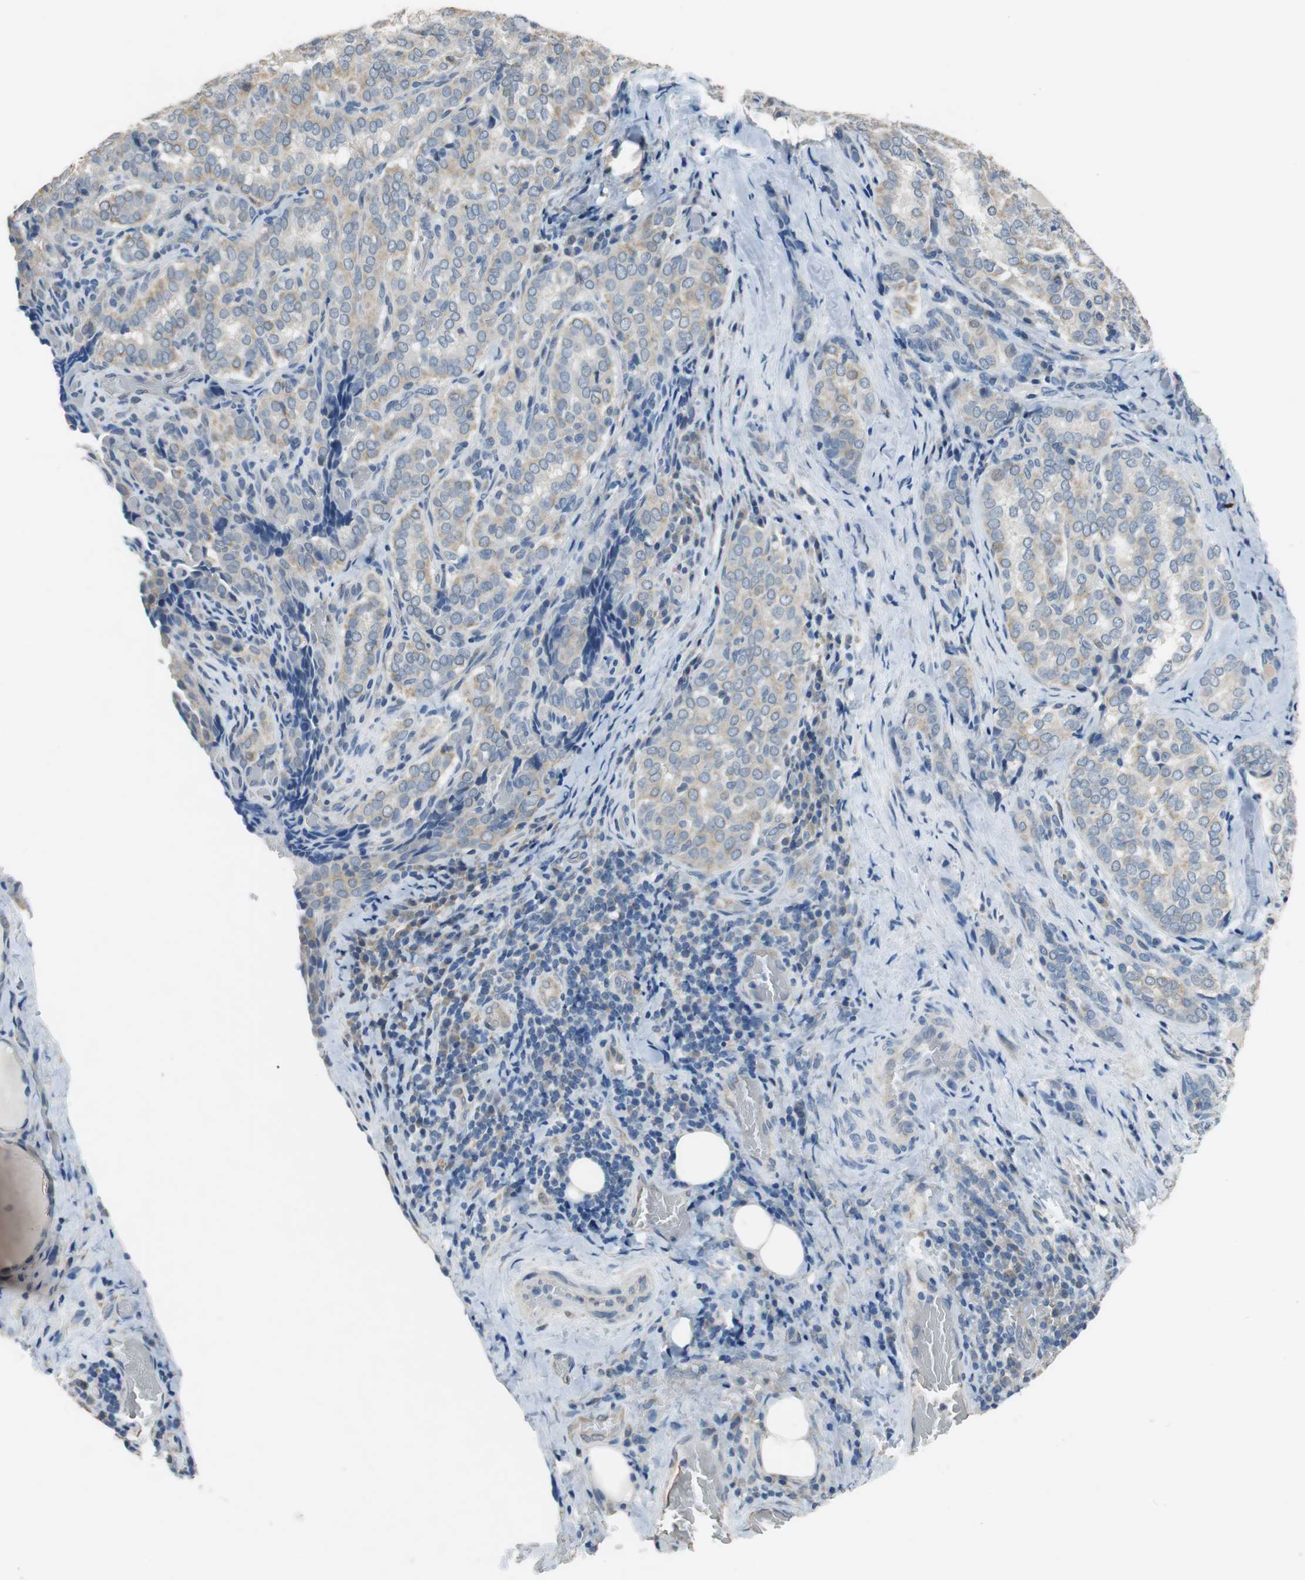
{"staining": {"intensity": "moderate", "quantity": "25%-75%", "location": "cytoplasmic/membranous"}, "tissue": "thyroid cancer", "cell_type": "Tumor cells", "image_type": "cancer", "snomed": [{"axis": "morphology", "description": "Papillary adenocarcinoma, NOS"}, {"axis": "topography", "description": "Thyroid gland"}], "caption": "Human thyroid papillary adenocarcinoma stained with a brown dye displays moderate cytoplasmic/membranous positive positivity in about 25%-75% of tumor cells.", "gene": "ALDH4A1", "patient": {"sex": "female", "age": 30}}